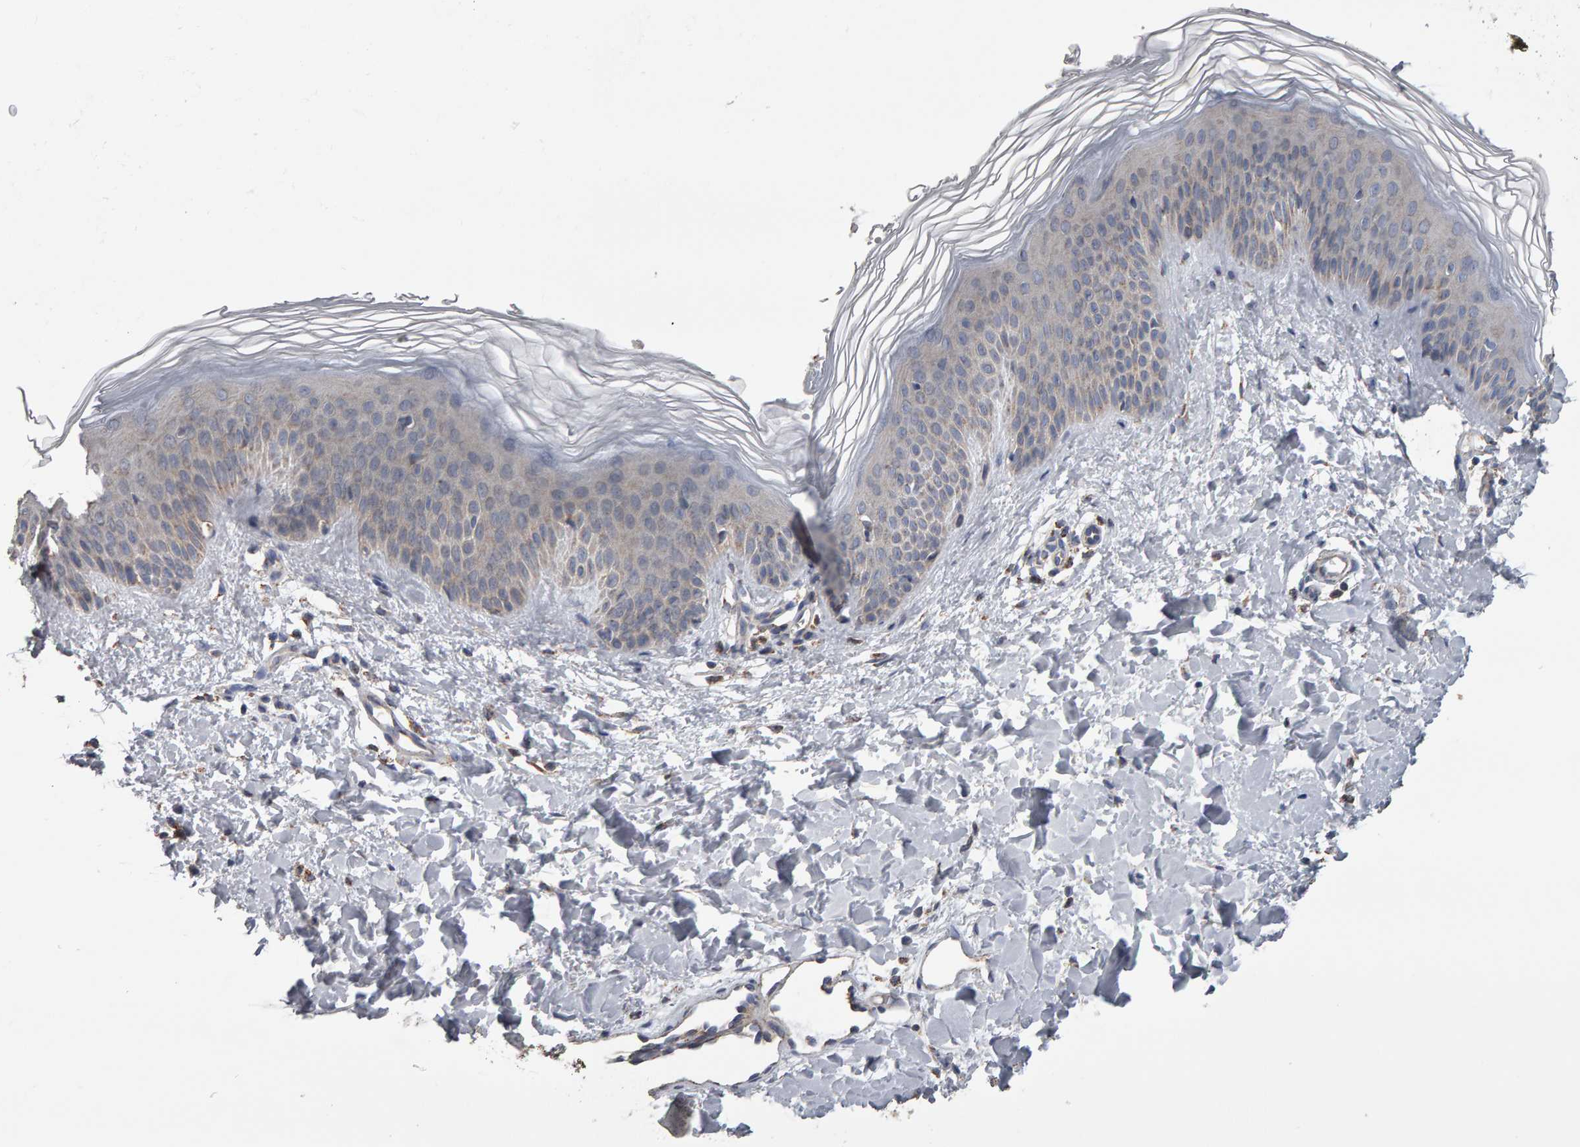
{"staining": {"intensity": "moderate", "quantity": ">75%", "location": "cytoplasmic/membranous"}, "tissue": "skin", "cell_type": "Fibroblasts", "image_type": "normal", "snomed": [{"axis": "morphology", "description": "Normal tissue, NOS"}, {"axis": "morphology", "description": "Malignant melanoma, Metastatic site"}, {"axis": "topography", "description": "Skin"}], "caption": "Human skin stained with a brown dye reveals moderate cytoplasmic/membranous positive positivity in about >75% of fibroblasts.", "gene": "TOM1L1", "patient": {"sex": "male", "age": 41}}